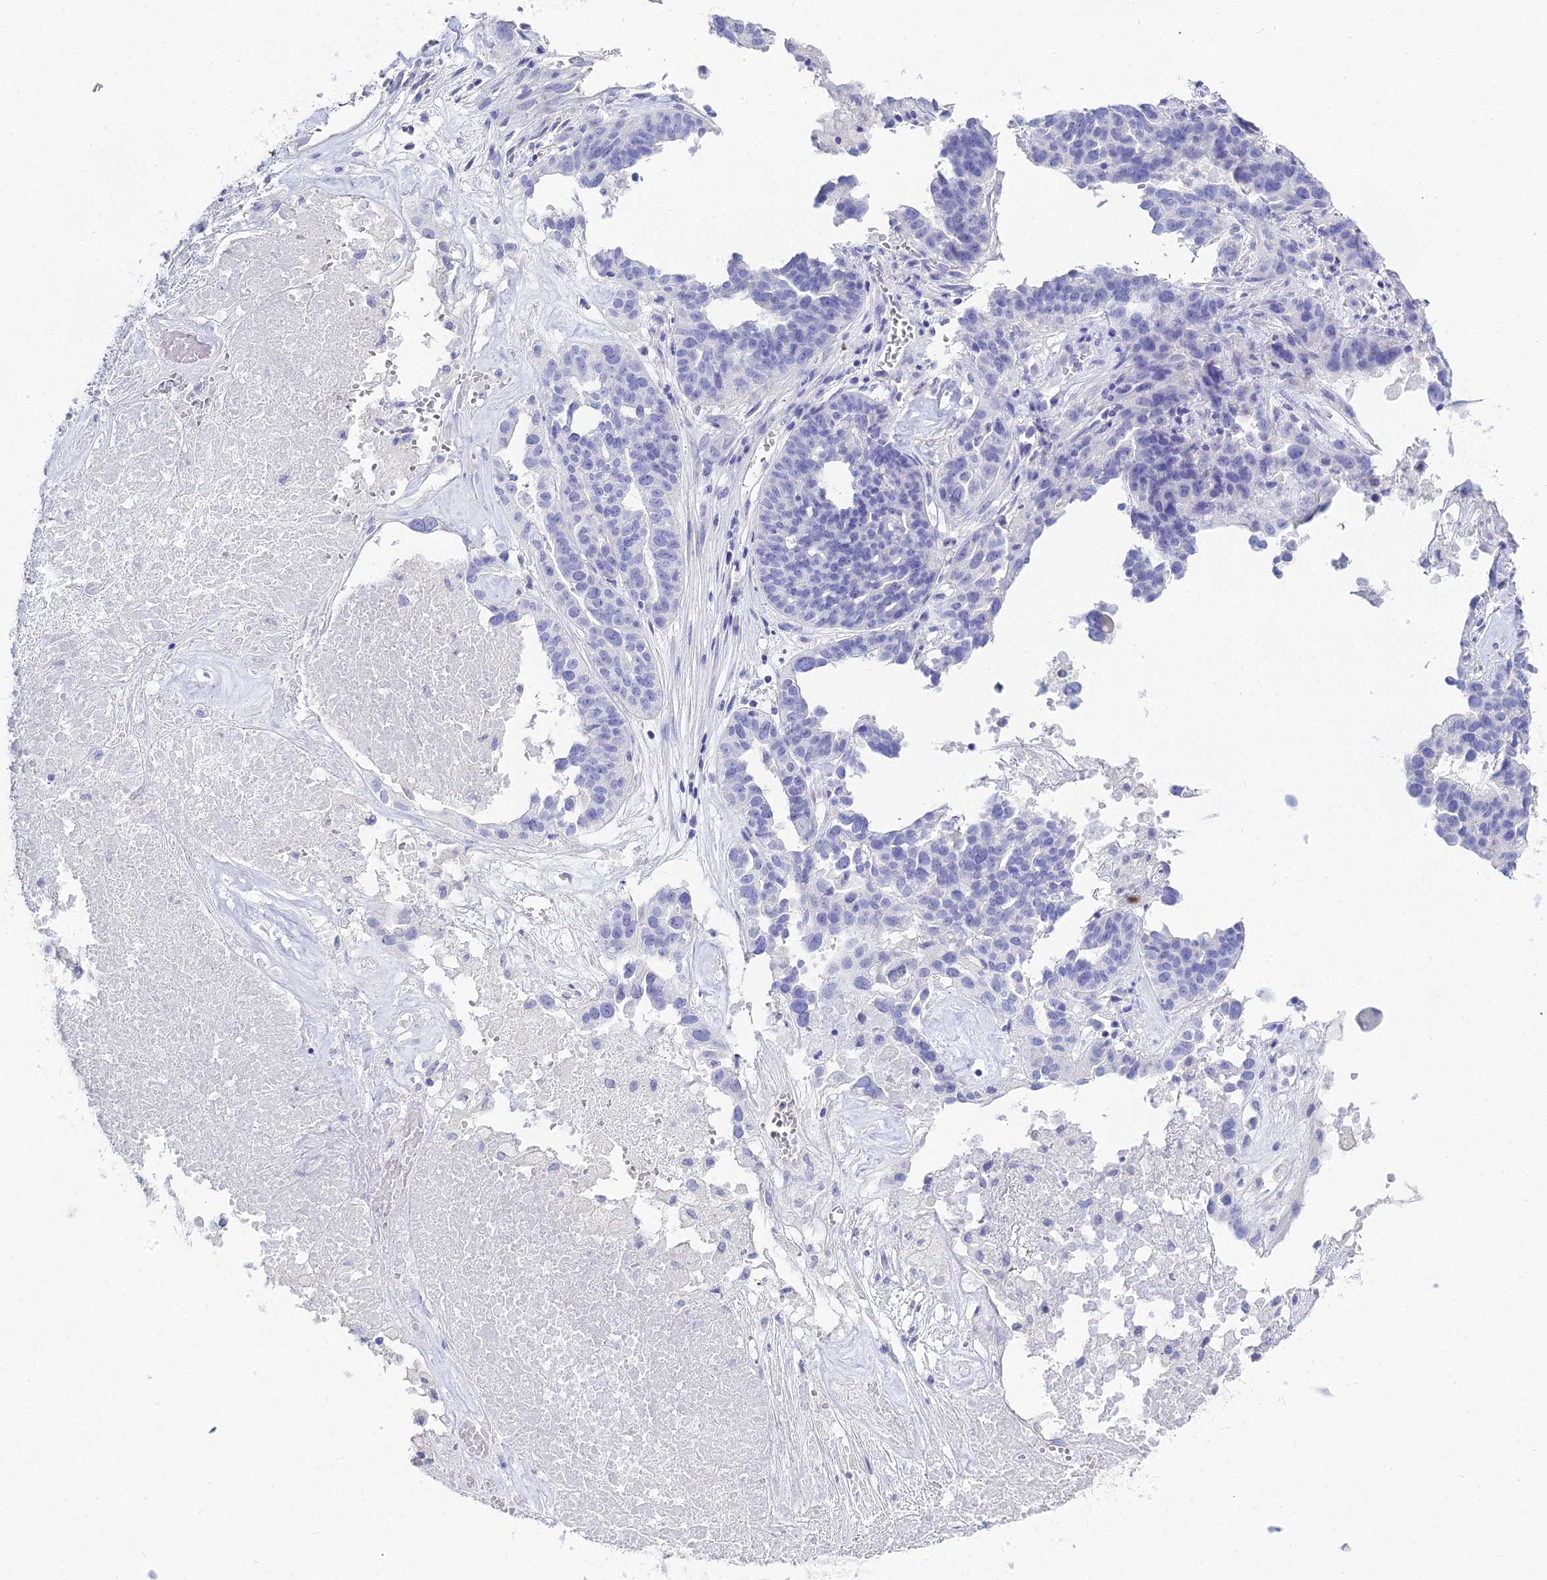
{"staining": {"intensity": "negative", "quantity": "none", "location": "none"}, "tissue": "ovarian cancer", "cell_type": "Tumor cells", "image_type": "cancer", "snomed": [{"axis": "morphology", "description": "Cystadenocarcinoma, serous, NOS"}, {"axis": "topography", "description": "Ovary"}], "caption": "Ovarian cancer stained for a protein using IHC reveals no staining tumor cells.", "gene": "S100A7", "patient": {"sex": "female", "age": 59}}